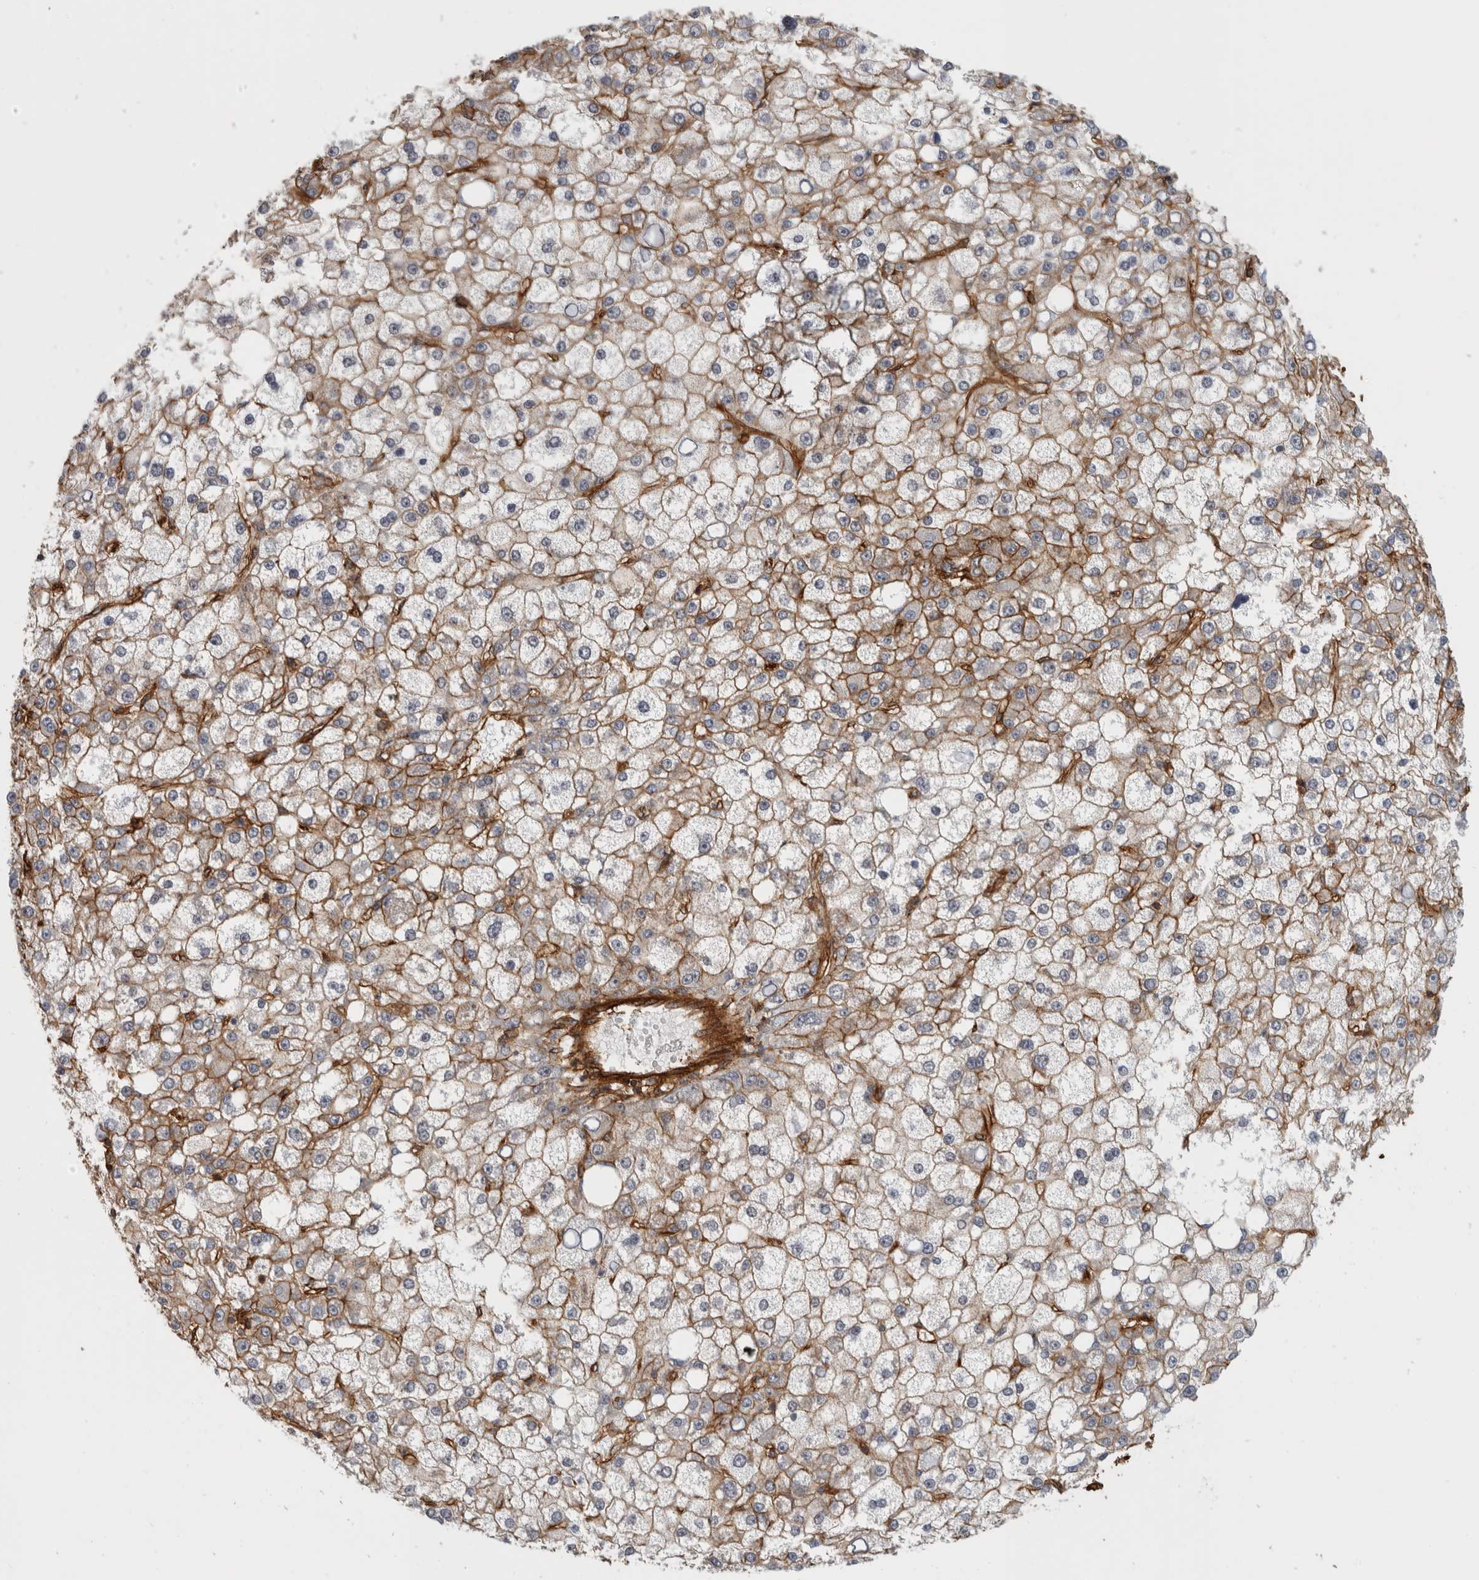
{"staining": {"intensity": "moderate", "quantity": ">75%", "location": "cytoplasmic/membranous"}, "tissue": "liver cancer", "cell_type": "Tumor cells", "image_type": "cancer", "snomed": [{"axis": "morphology", "description": "Carcinoma, Hepatocellular, NOS"}, {"axis": "topography", "description": "Liver"}], "caption": "A brown stain shows moderate cytoplasmic/membranous staining of a protein in liver cancer tumor cells.", "gene": "AHNAK", "patient": {"sex": "male", "age": 67}}